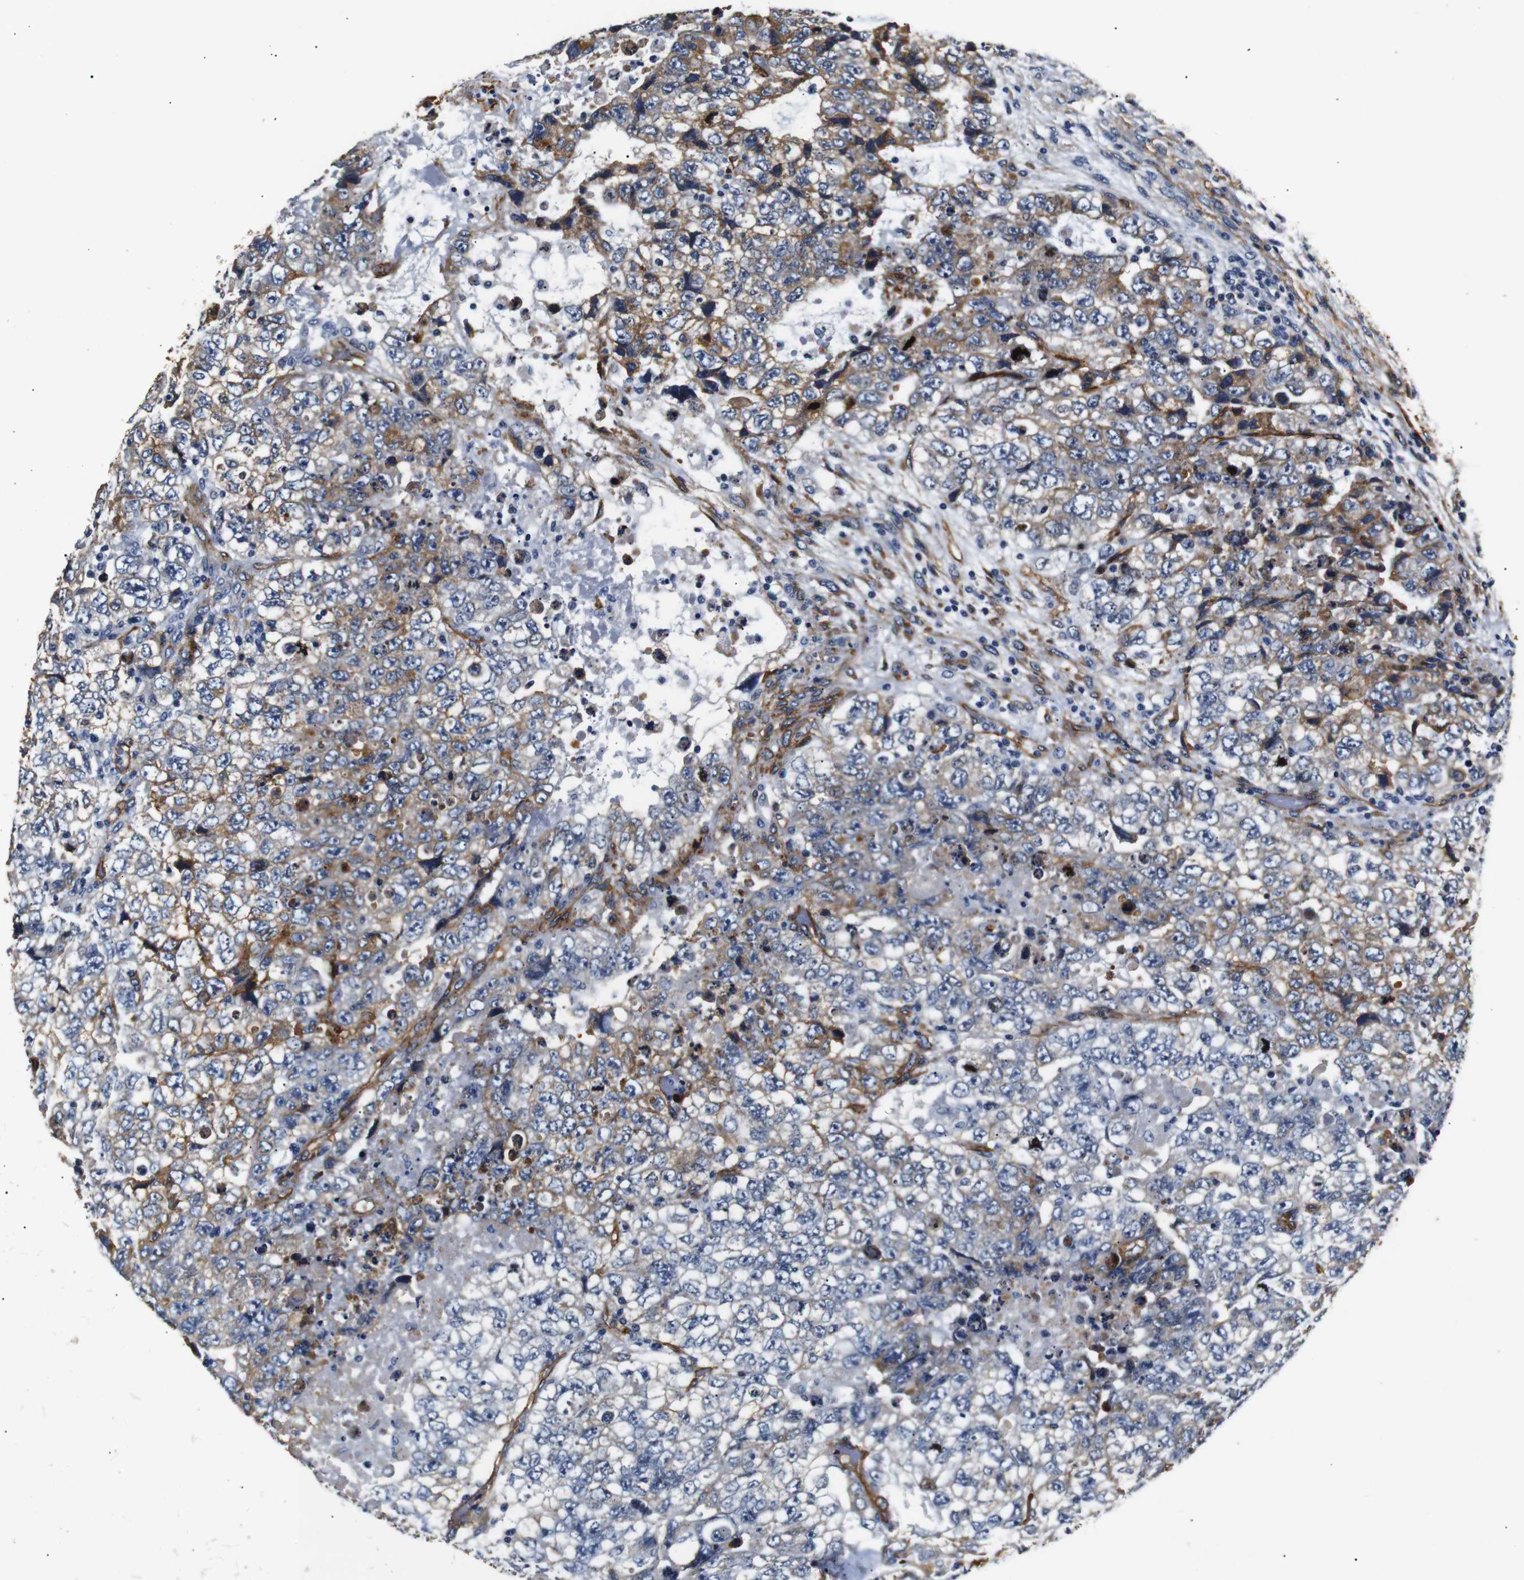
{"staining": {"intensity": "moderate", "quantity": ">75%", "location": "cytoplasmic/membranous"}, "tissue": "testis cancer", "cell_type": "Tumor cells", "image_type": "cancer", "snomed": [{"axis": "morphology", "description": "Carcinoma, Embryonal, NOS"}, {"axis": "topography", "description": "Testis"}], "caption": "Immunohistochemical staining of embryonal carcinoma (testis) demonstrates medium levels of moderate cytoplasmic/membranous protein staining in about >75% of tumor cells.", "gene": "CAV2", "patient": {"sex": "male", "age": 36}}